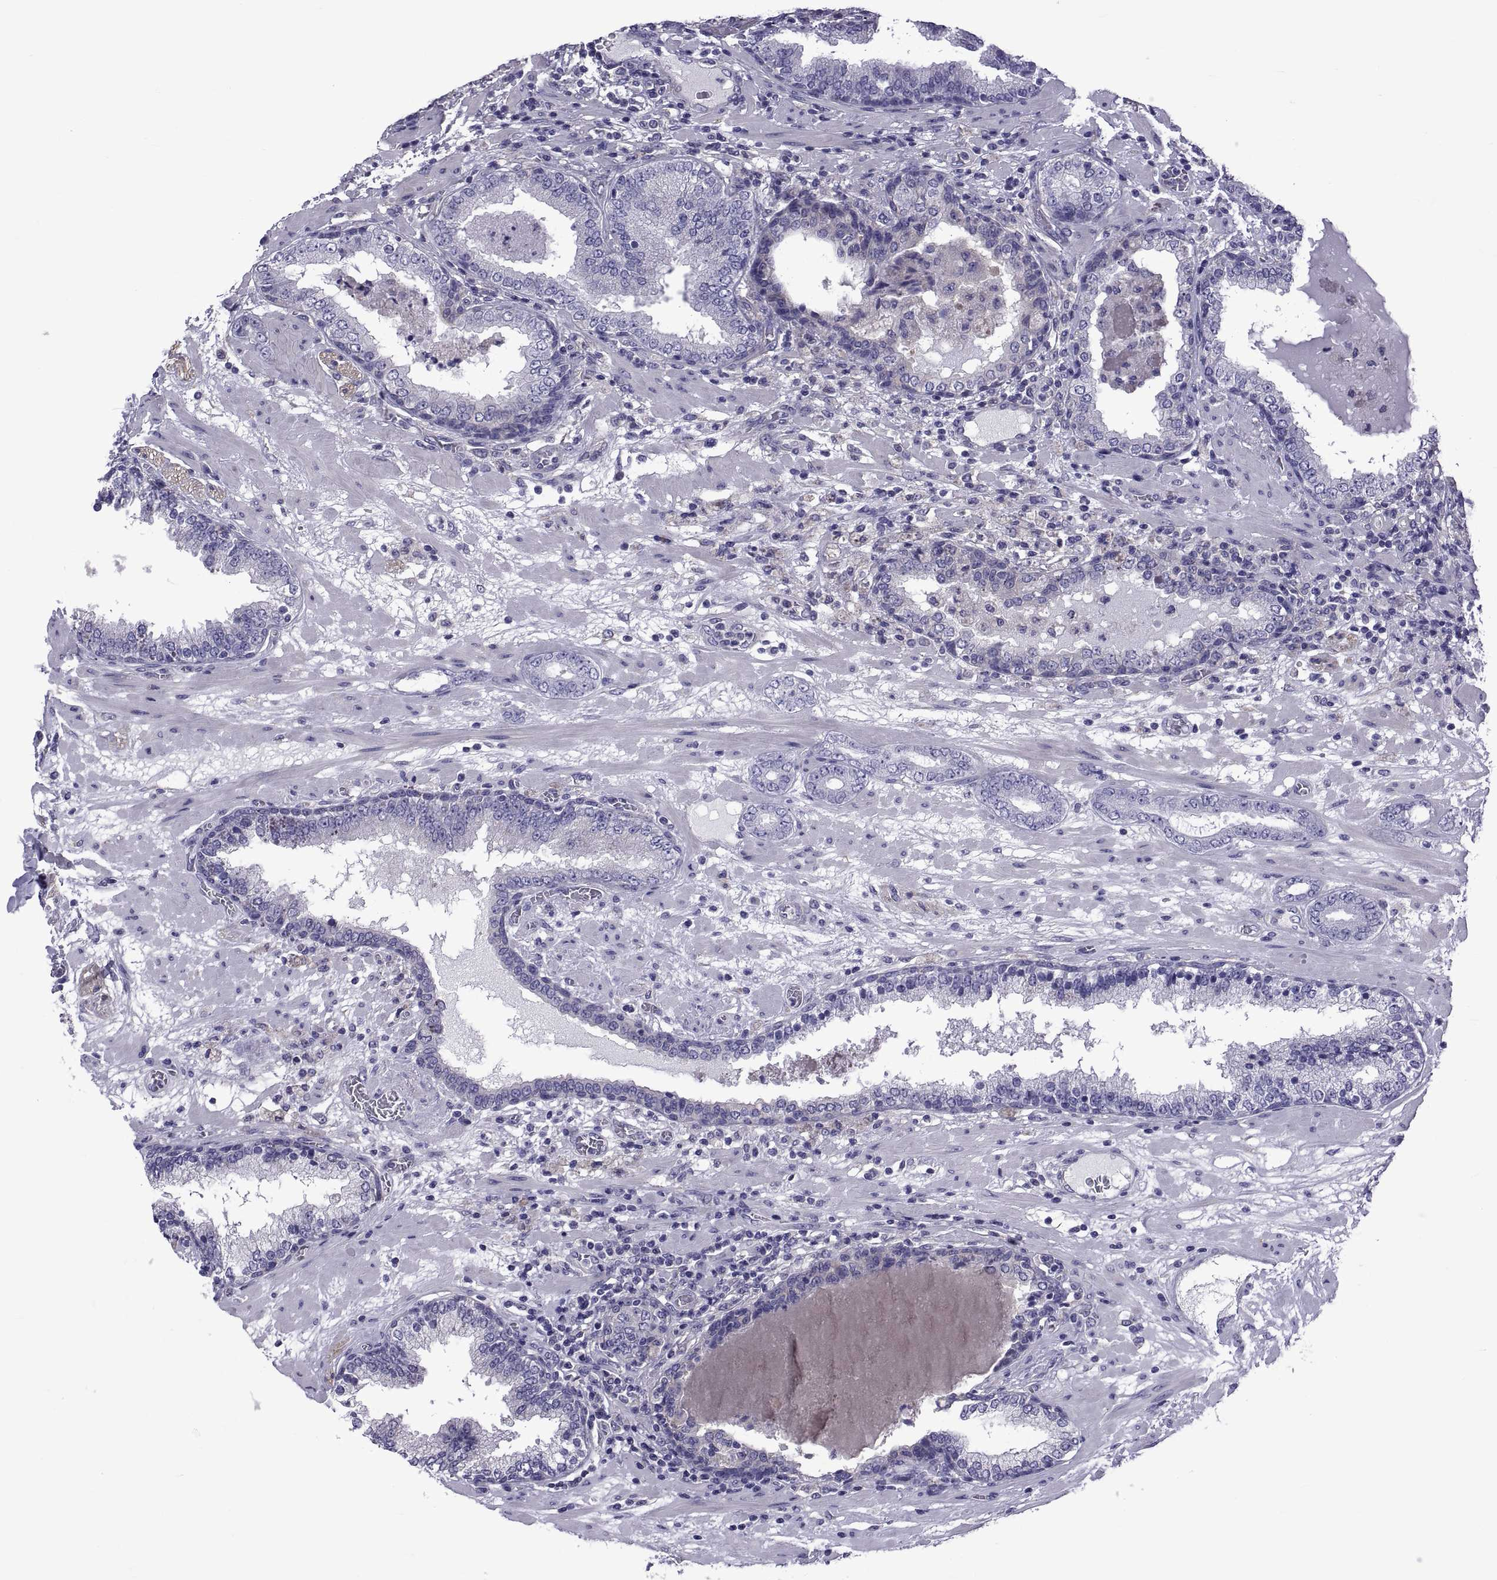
{"staining": {"intensity": "negative", "quantity": "none", "location": "none"}, "tissue": "prostate cancer", "cell_type": "Tumor cells", "image_type": "cancer", "snomed": [{"axis": "morphology", "description": "Adenocarcinoma, Low grade"}, {"axis": "topography", "description": "Prostate"}], "caption": "High magnification brightfield microscopy of prostate low-grade adenocarcinoma stained with DAB (3,3'-diaminobenzidine) (brown) and counterstained with hematoxylin (blue): tumor cells show no significant positivity. The staining was performed using DAB to visualize the protein expression in brown, while the nuclei were stained in blue with hematoxylin (Magnification: 20x).", "gene": "TMC3", "patient": {"sex": "male", "age": 60}}